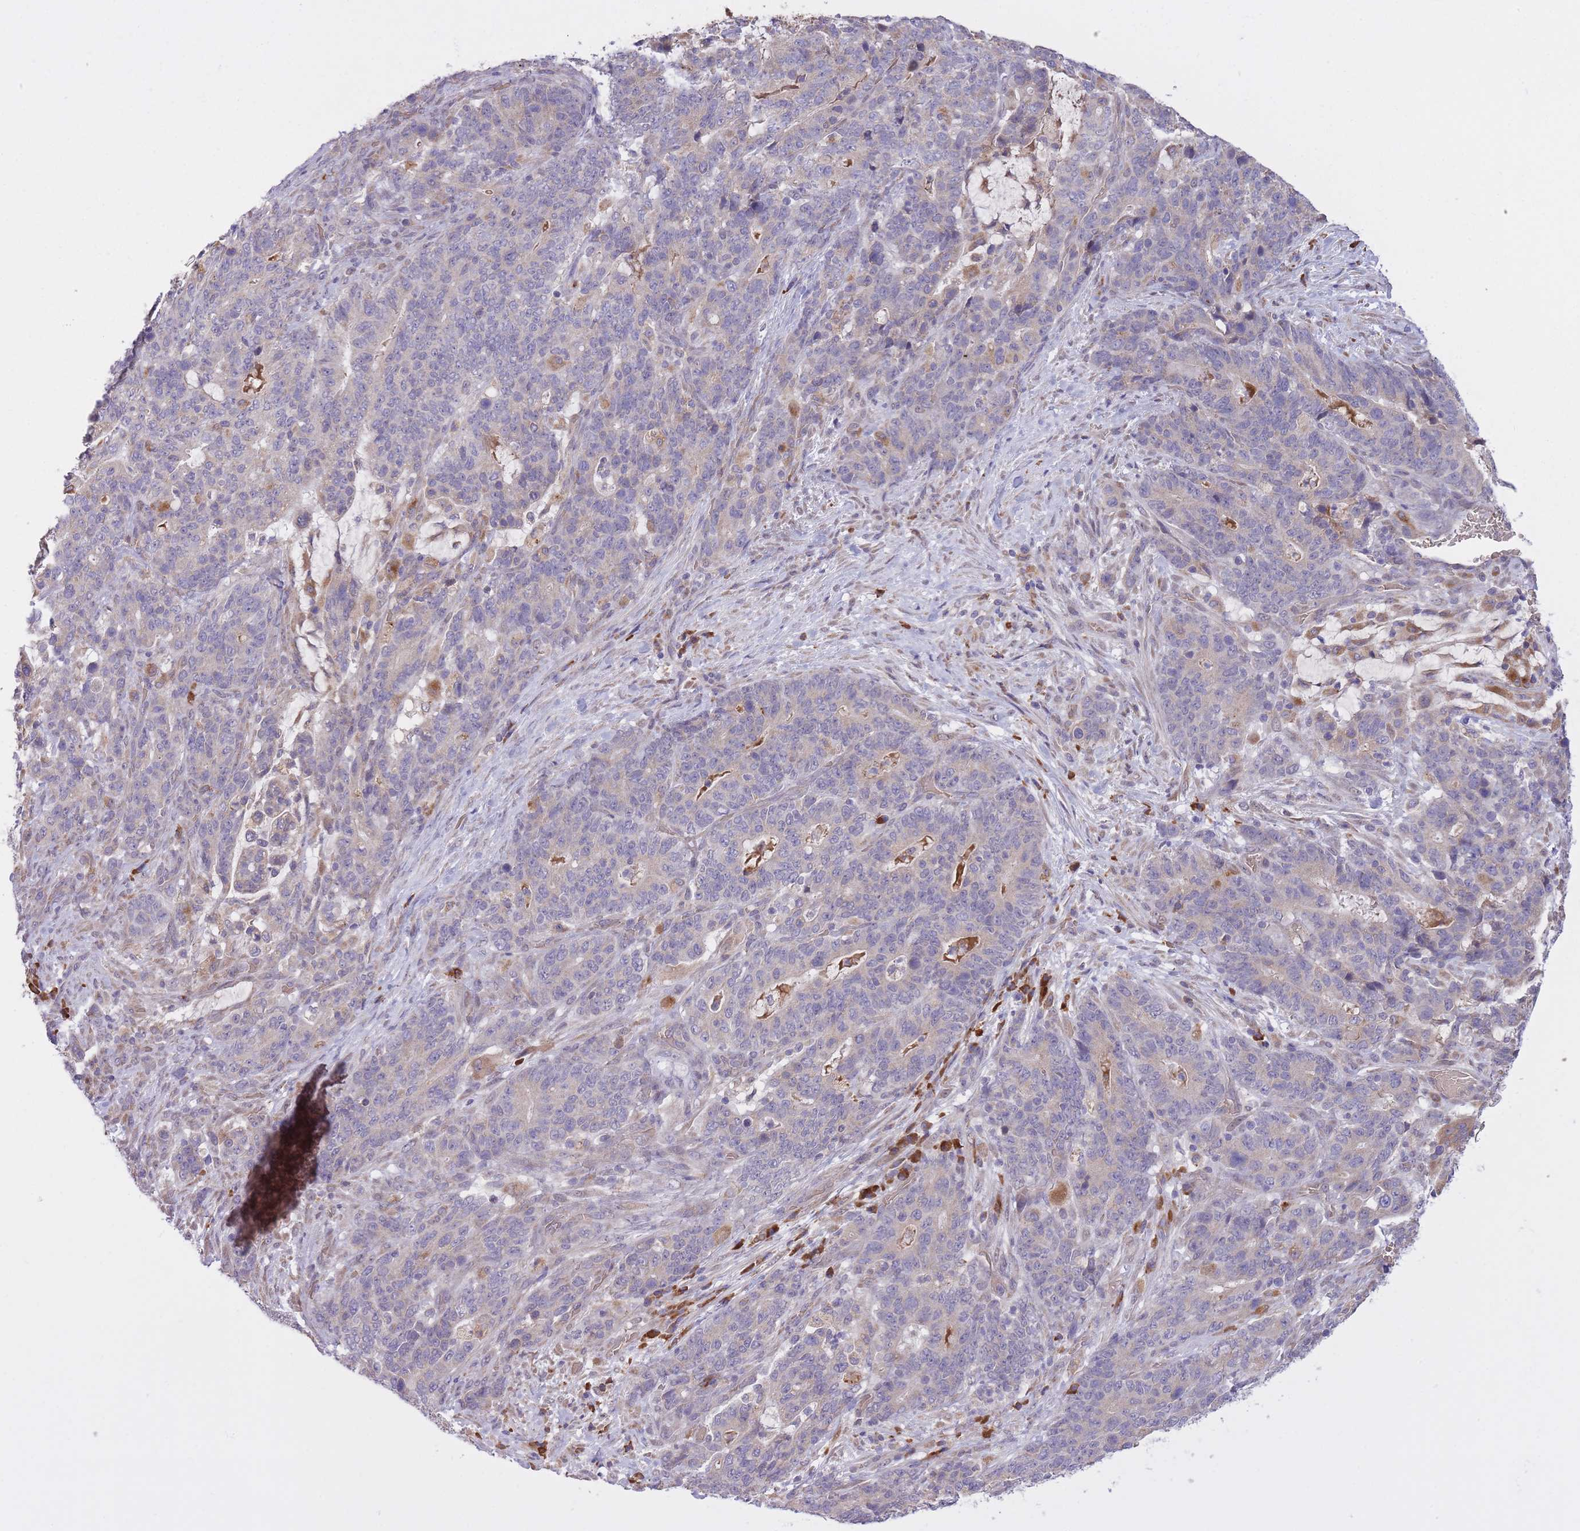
{"staining": {"intensity": "negative", "quantity": "none", "location": "none"}, "tissue": "stomach cancer", "cell_type": "Tumor cells", "image_type": "cancer", "snomed": [{"axis": "morphology", "description": "Normal tissue, NOS"}, {"axis": "morphology", "description": "Adenocarcinoma, NOS"}, {"axis": "topography", "description": "Stomach"}], "caption": "Tumor cells are negative for protein expression in human stomach cancer (adenocarcinoma).", "gene": "POLR3F", "patient": {"sex": "female", "age": 64}}